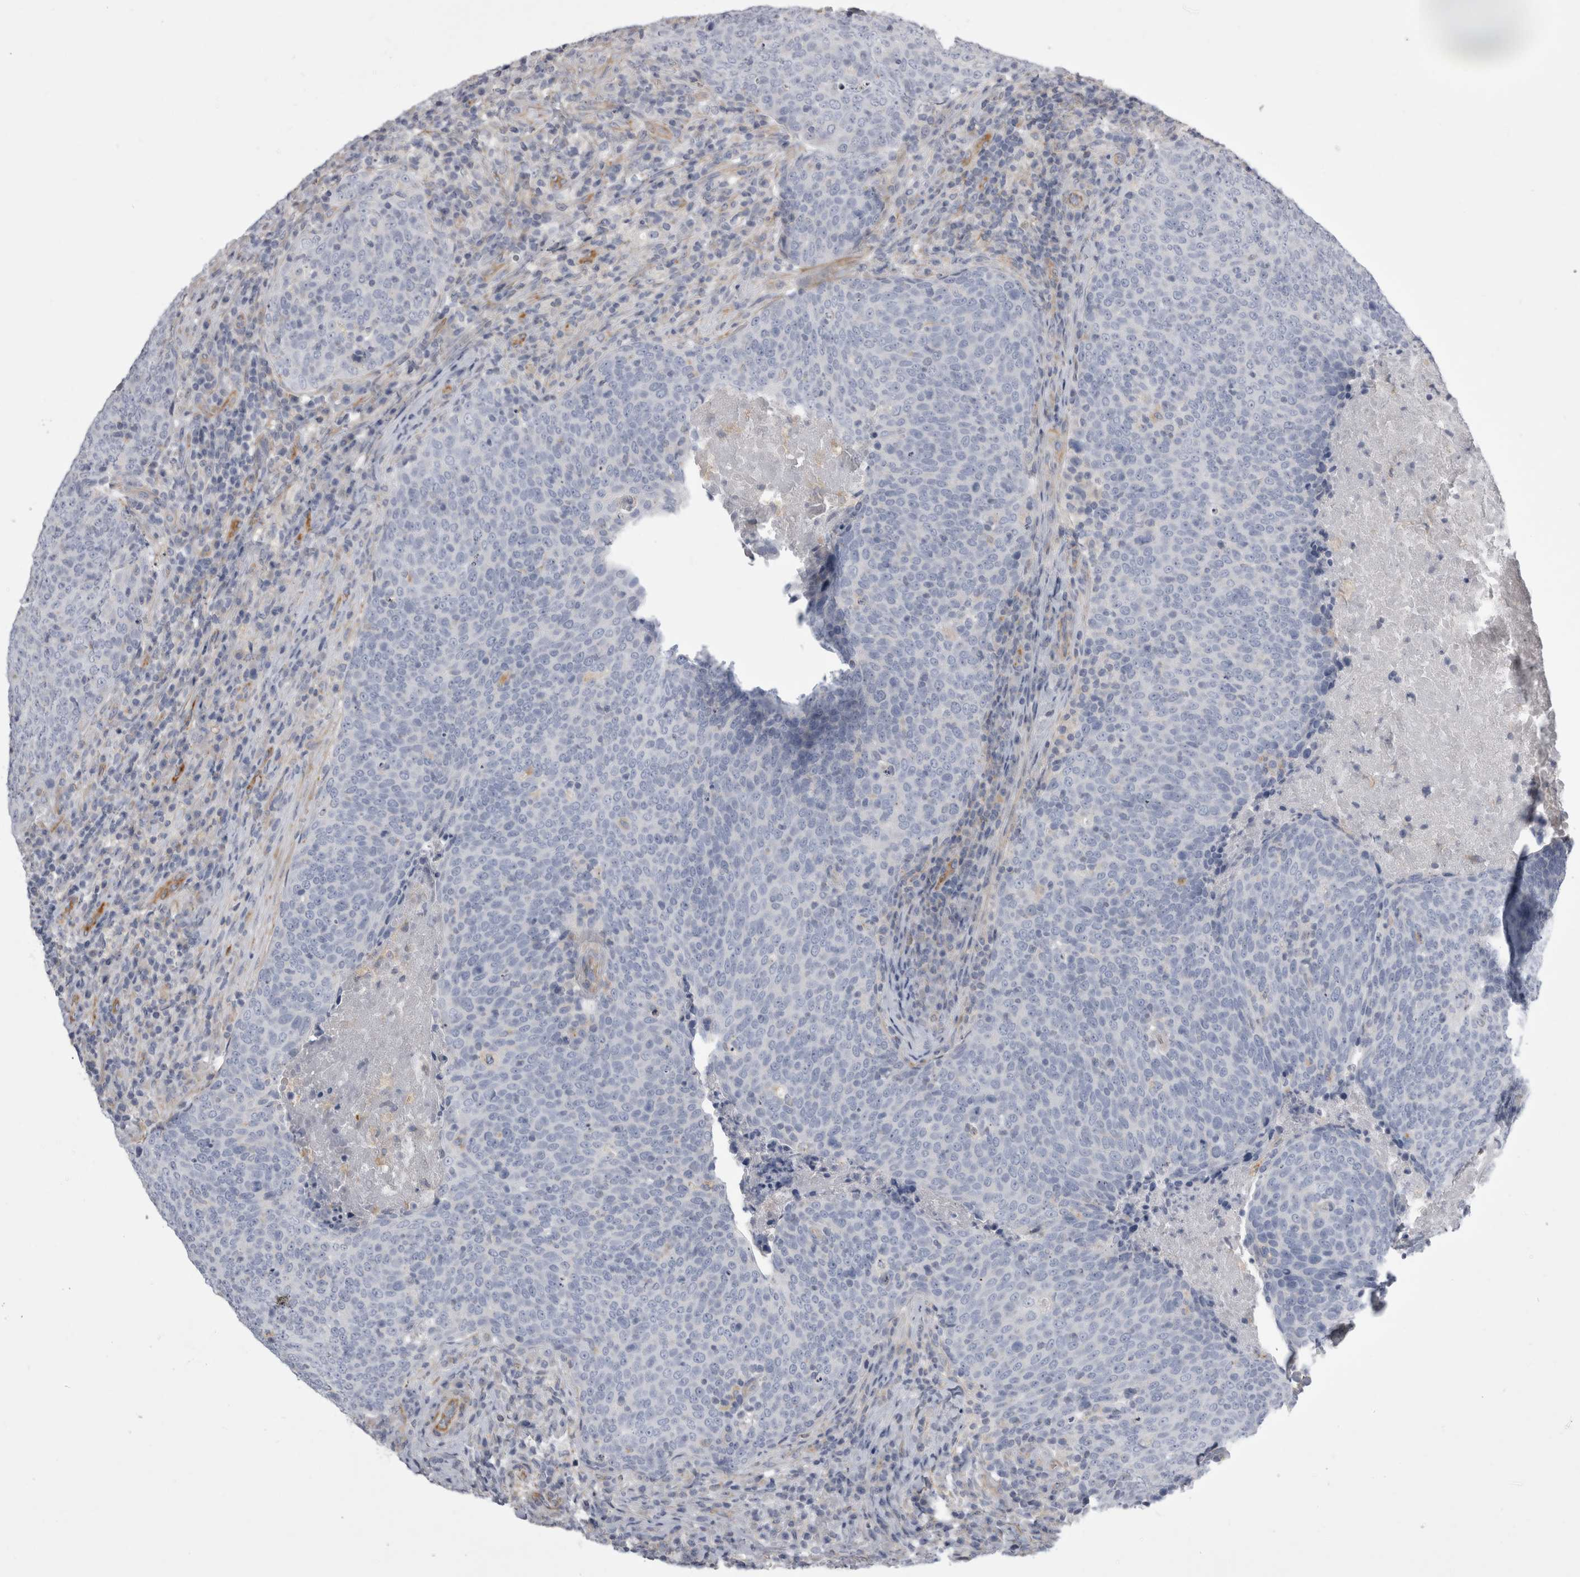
{"staining": {"intensity": "negative", "quantity": "none", "location": "none"}, "tissue": "head and neck cancer", "cell_type": "Tumor cells", "image_type": "cancer", "snomed": [{"axis": "morphology", "description": "Squamous cell carcinoma, NOS"}, {"axis": "morphology", "description": "Squamous cell carcinoma, metastatic, NOS"}, {"axis": "topography", "description": "Lymph node"}, {"axis": "topography", "description": "Head-Neck"}], "caption": "A micrograph of head and neck cancer stained for a protein exhibits no brown staining in tumor cells. Brightfield microscopy of IHC stained with DAB (brown) and hematoxylin (blue), captured at high magnification.", "gene": "STRADB", "patient": {"sex": "male", "age": 62}}